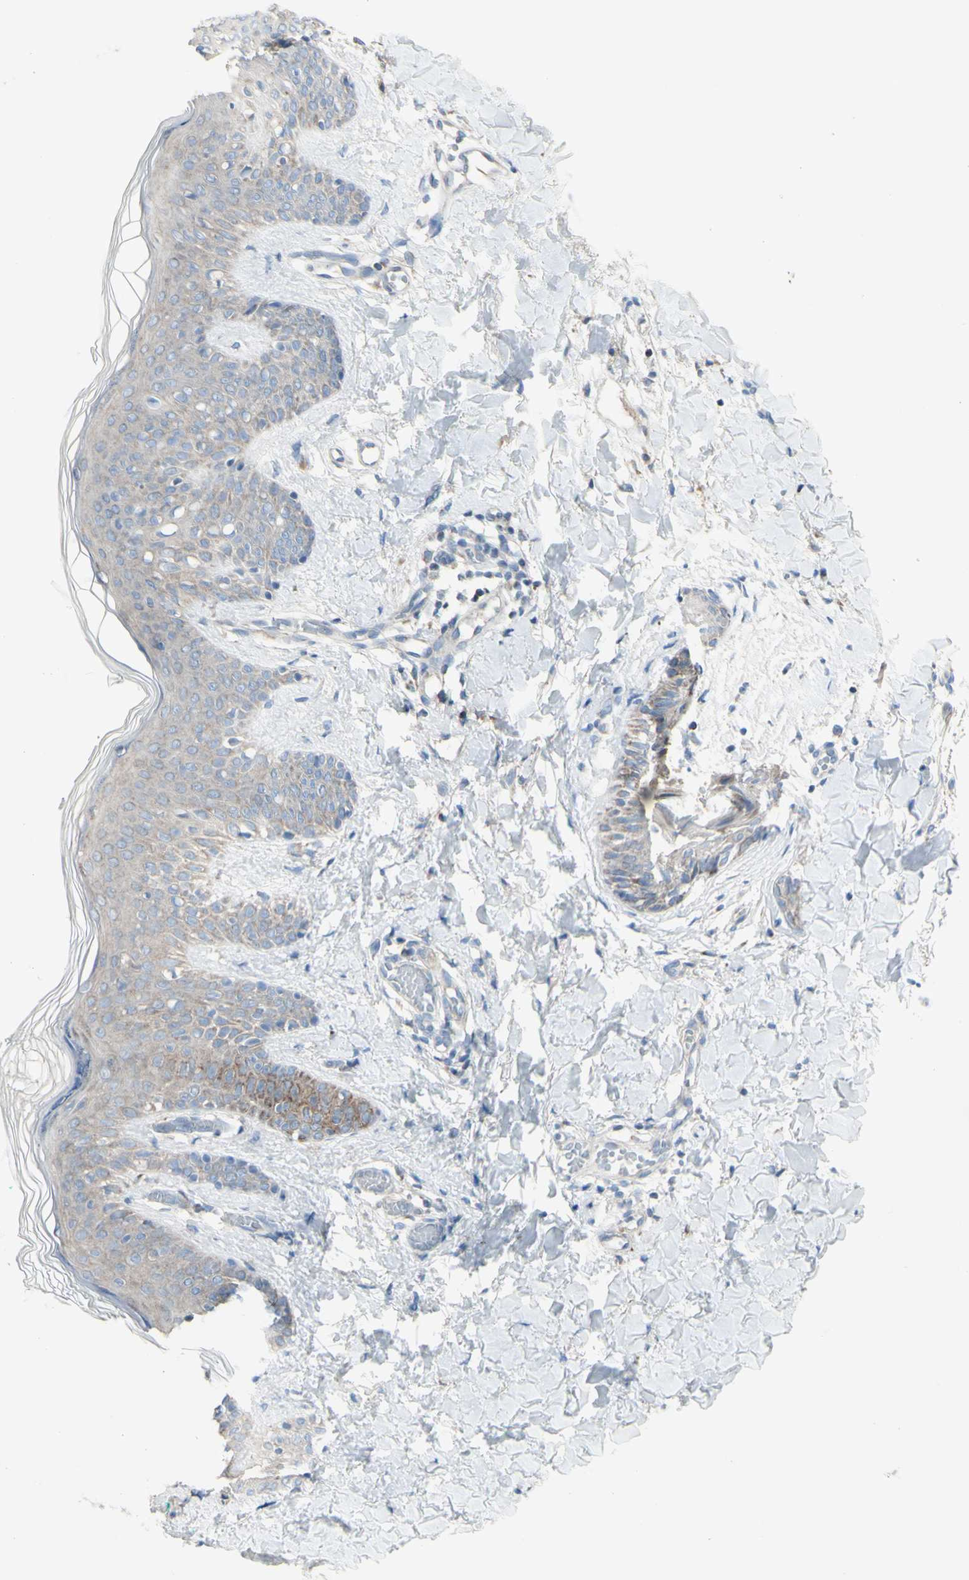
{"staining": {"intensity": "weak", "quantity": "25%-75%", "location": "cytoplasmic/membranous"}, "tissue": "skin", "cell_type": "Fibroblasts", "image_type": "normal", "snomed": [{"axis": "morphology", "description": "Normal tissue, NOS"}, {"axis": "topography", "description": "Skin"}], "caption": "Protein analysis of normal skin reveals weak cytoplasmic/membranous staining in approximately 25%-75% of fibroblasts.", "gene": "CNTNAP1", "patient": {"sex": "male", "age": 16}}